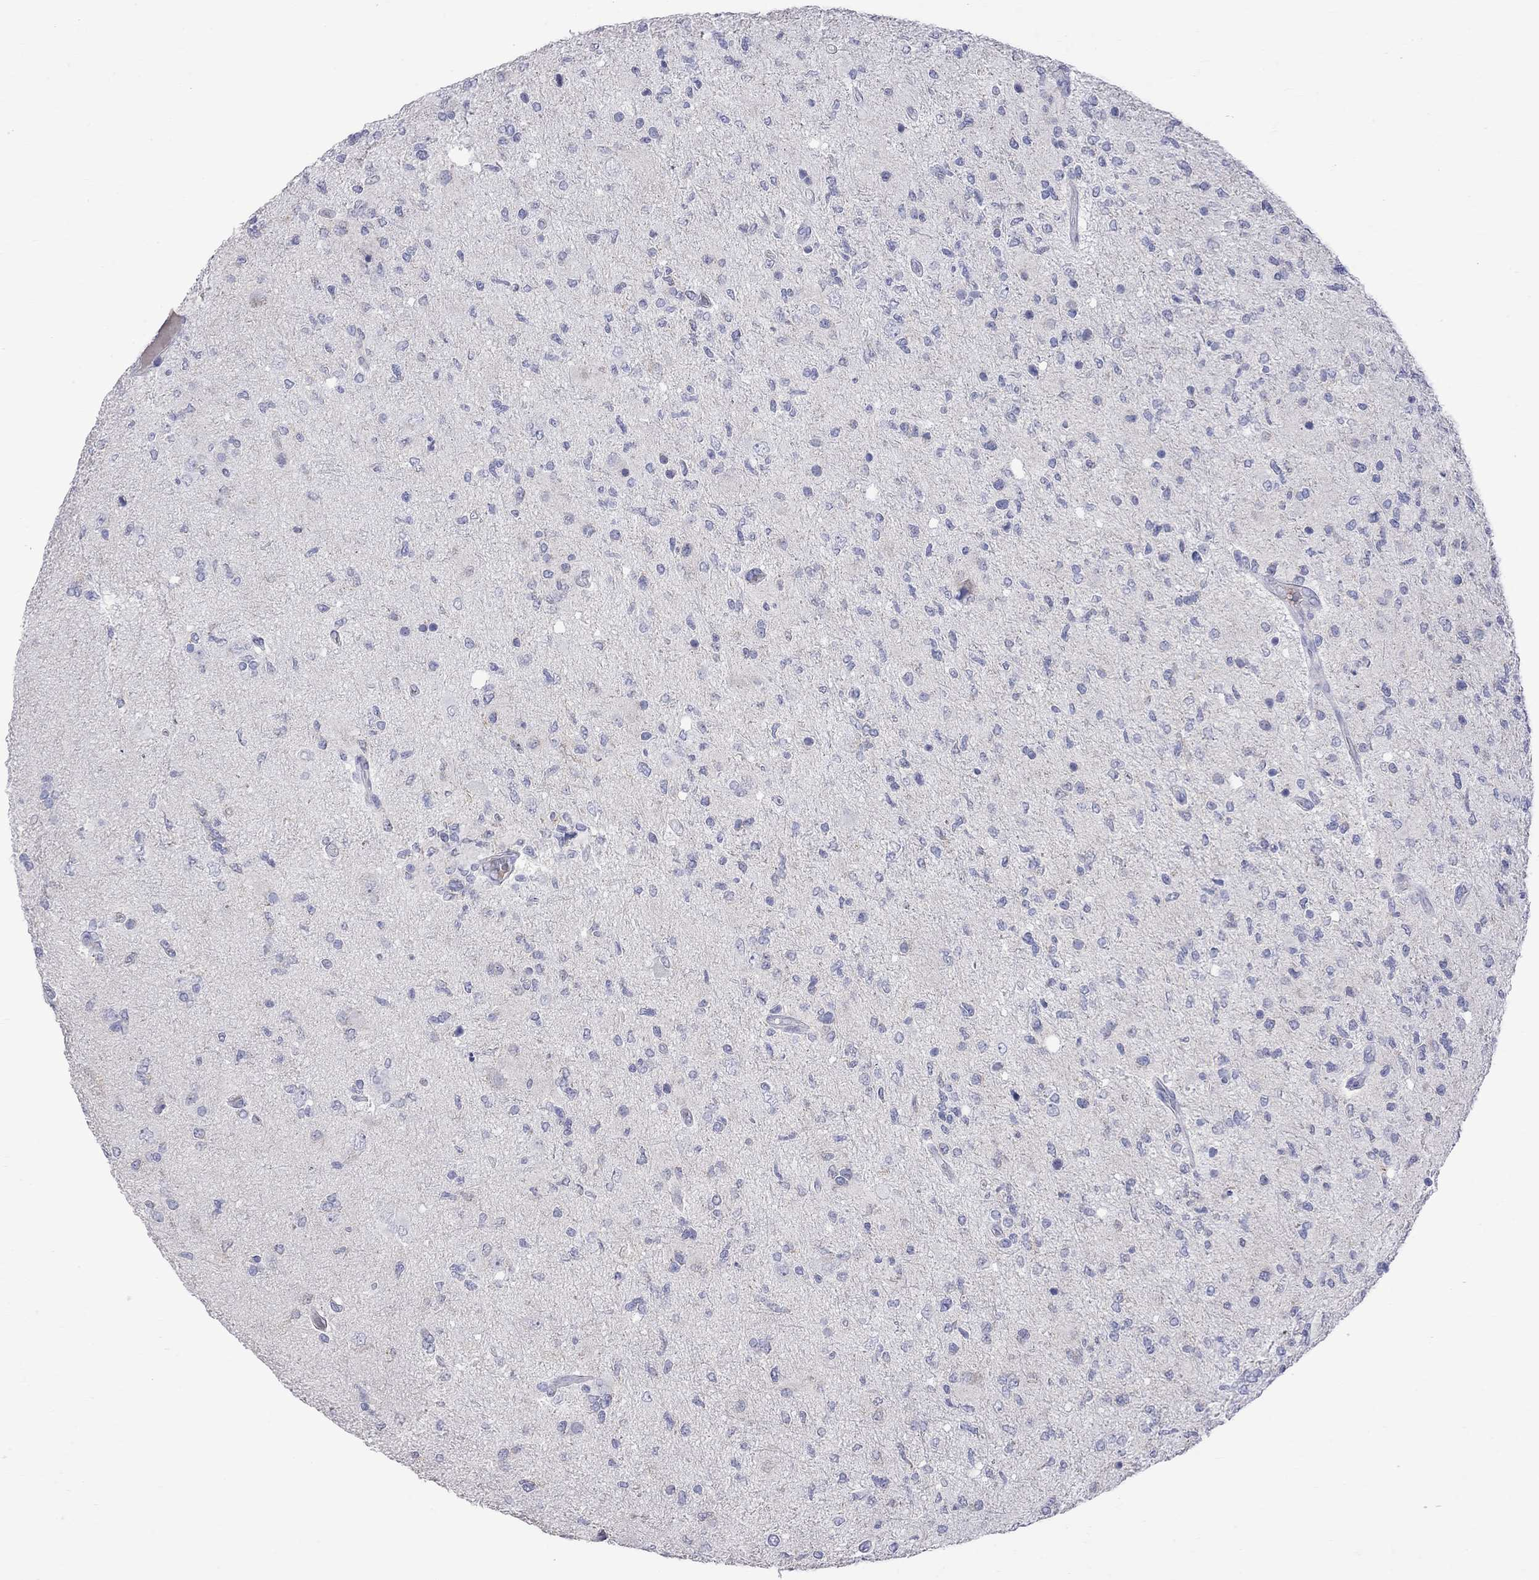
{"staining": {"intensity": "negative", "quantity": "none", "location": "none"}, "tissue": "glioma", "cell_type": "Tumor cells", "image_type": "cancer", "snomed": [{"axis": "morphology", "description": "Glioma, malignant, High grade"}, {"axis": "topography", "description": "Cerebral cortex"}], "caption": "Immunohistochemical staining of malignant glioma (high-grade) displays no significant staining in tumor cells.", "gene": "KCND2", "patient": {"sex": "male", "age": 70}}